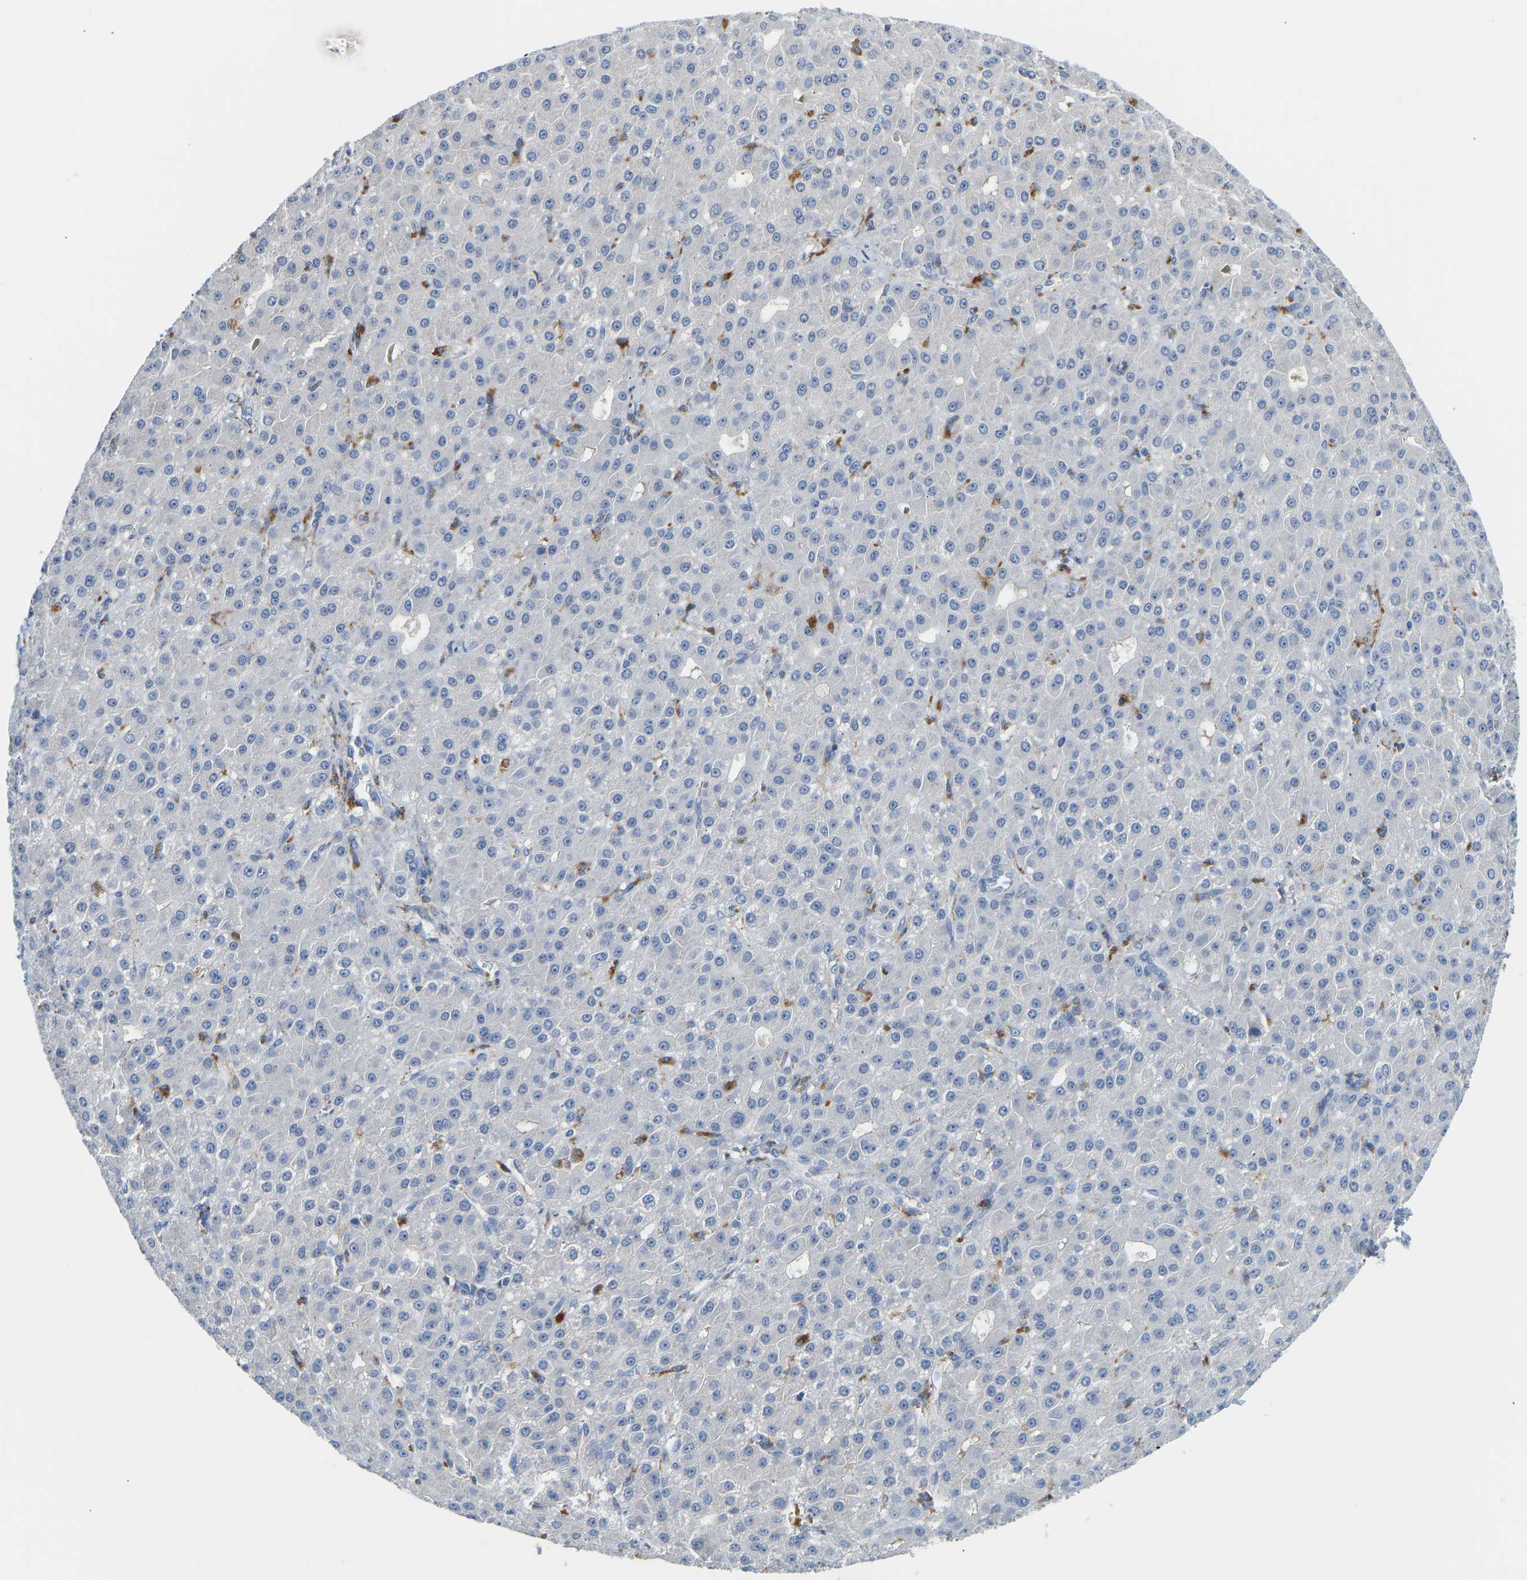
{"staining": {"intensity": "negative", "quantity": "none", "location": "none"}, "tissue": "liver cancer", "cell_type": "Tumor cells", "image_type": "cancer", "snomed": [{"axis": "morphology", "description": "Carcinoma, Hepatocellular, NOS"}, {"axis": "topography", "description": "Liver"}], "caption": "The image exhibits no significant staining in tumor cells of hepatocellular carcinoma (liver).", "gene": "ATP6V1E1", "patient": {"sex": "male", "age": 67}}